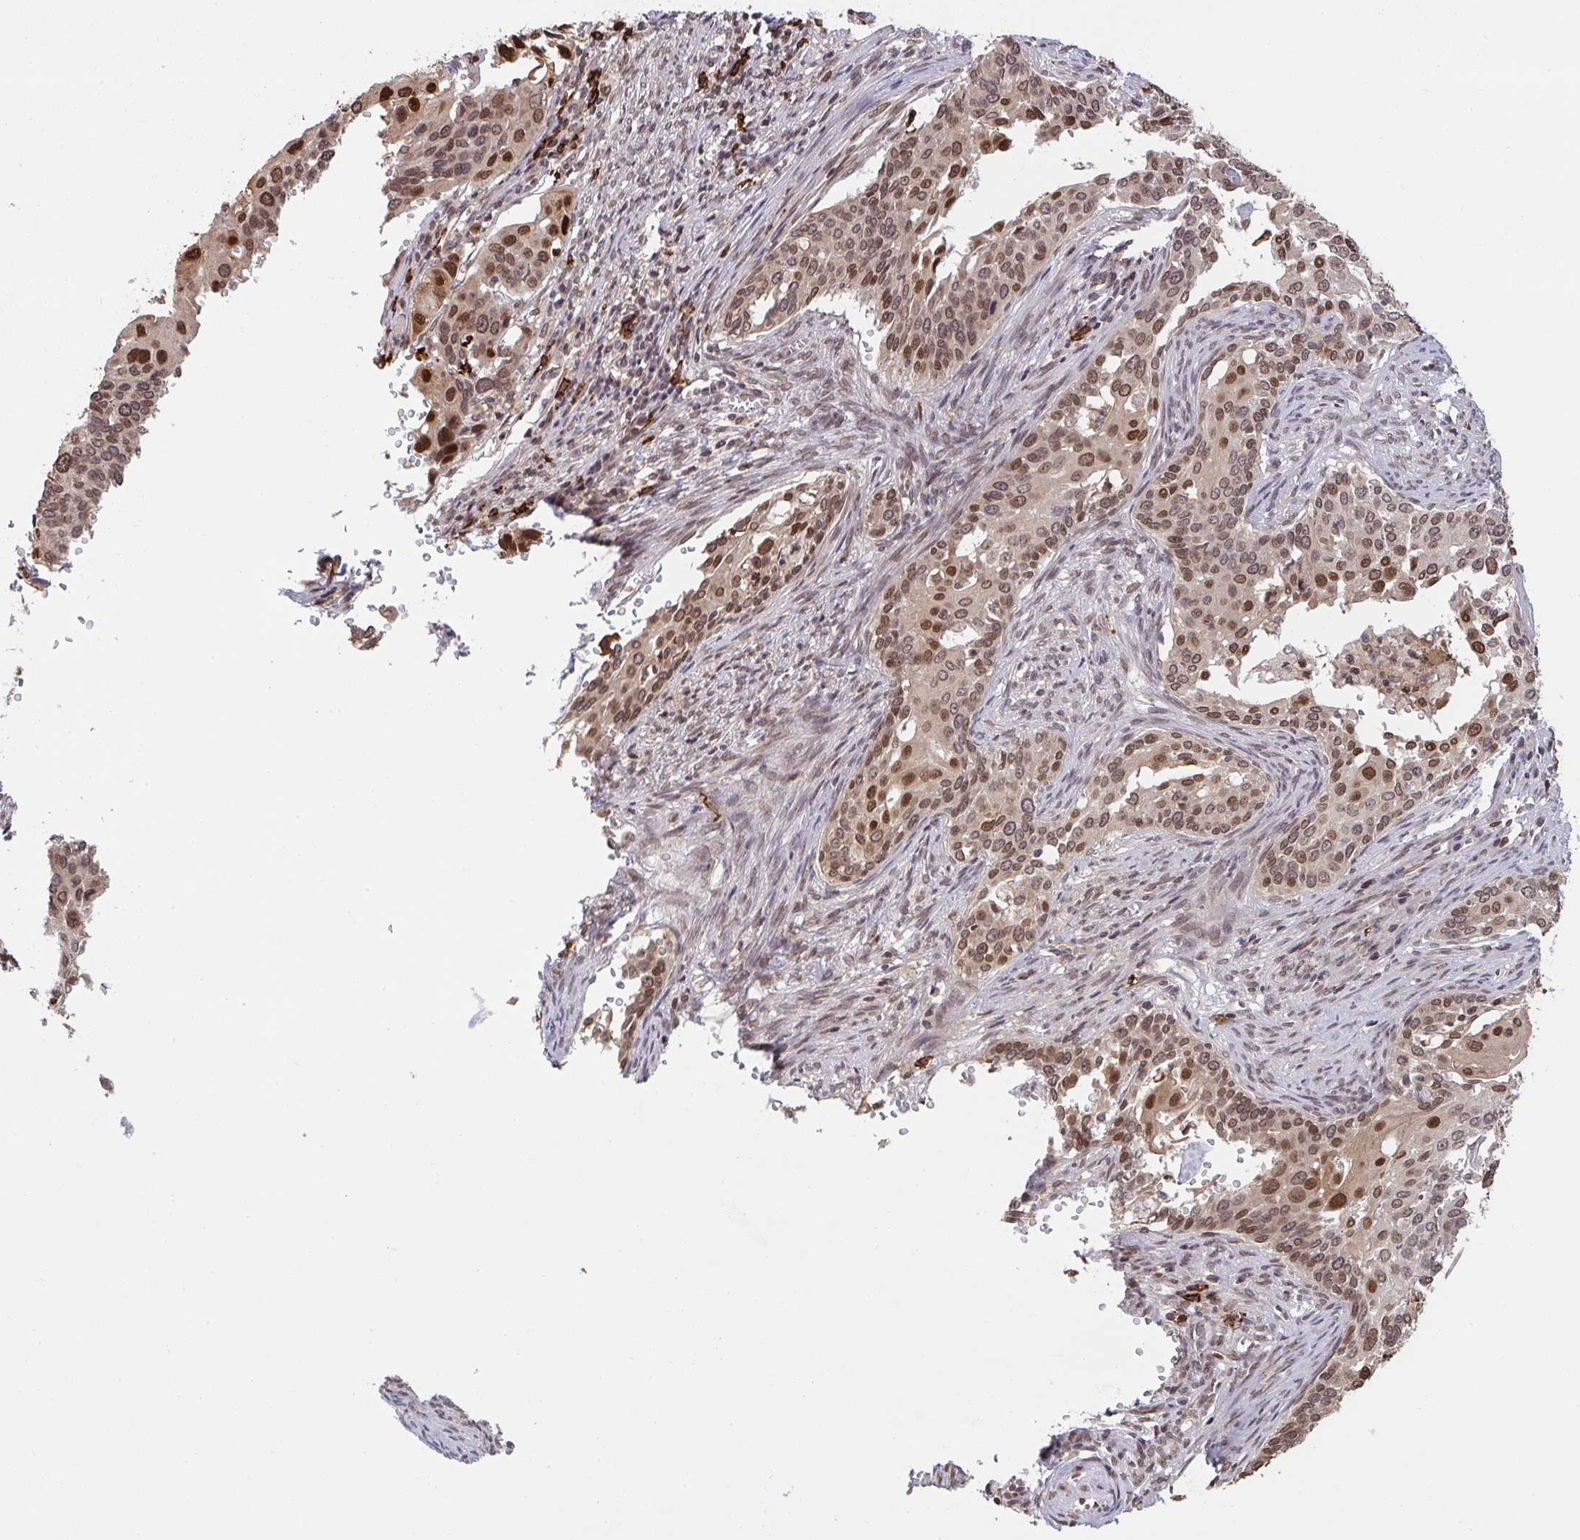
{"staining": {"intensity": "strong", "quantity": ">75%", "location": "nuclear"}, "tissue": "cervical cancer", "cell_type": "Tumor cells", "image_type": "cancer", "snomed": [{"axis": "morphology", "description": "Squamous cell carcinoma, NOS"}, {"axis": "topography", "description": "Cervix"}], "caption": "This is an image of immunohistochemistry staining of cervical squamous cell carcinoma, which shows strong expression in the nuclear of tumor cells.", "gene": "UXT", "patient": {"sex": "female", "age": 44}}